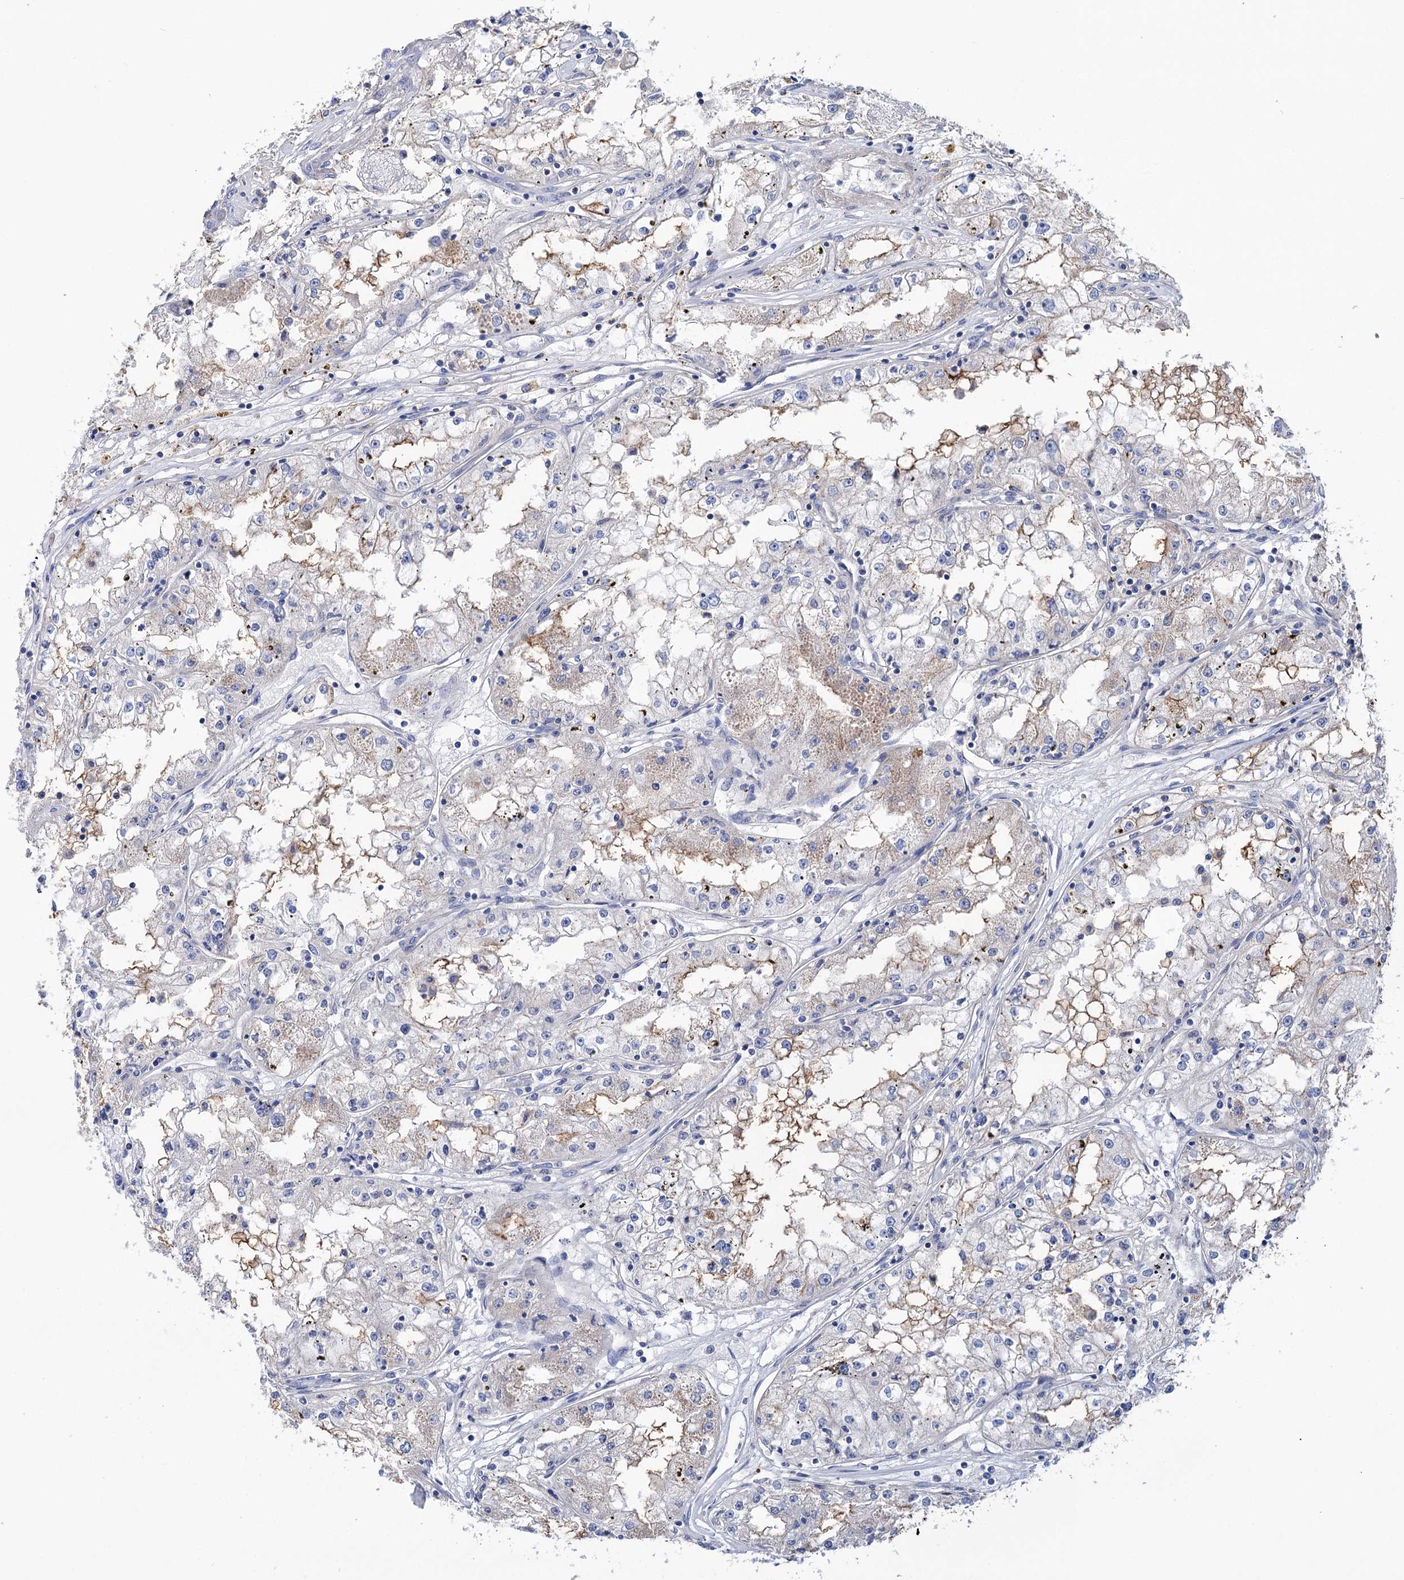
{"staining": {"intensity": "weak", "quantity": "<25%", "location": "cytoplasmic/membranous"}, "tissue": "renal cancer", "cell_type": "Tumor cells", "image_type": "cancer", "snomed": [{"axis": "morphology", "description": "Adenocarcinoma, NOS"}, {"axis": "topography", "description": "Kidney"}], "caption": "The immunohistochemistry micrograph has no significant positivity in tumor cells of renal cancer tissue.", "gene": "BBS4", "patient": {"sex": "male", "age": 56}}